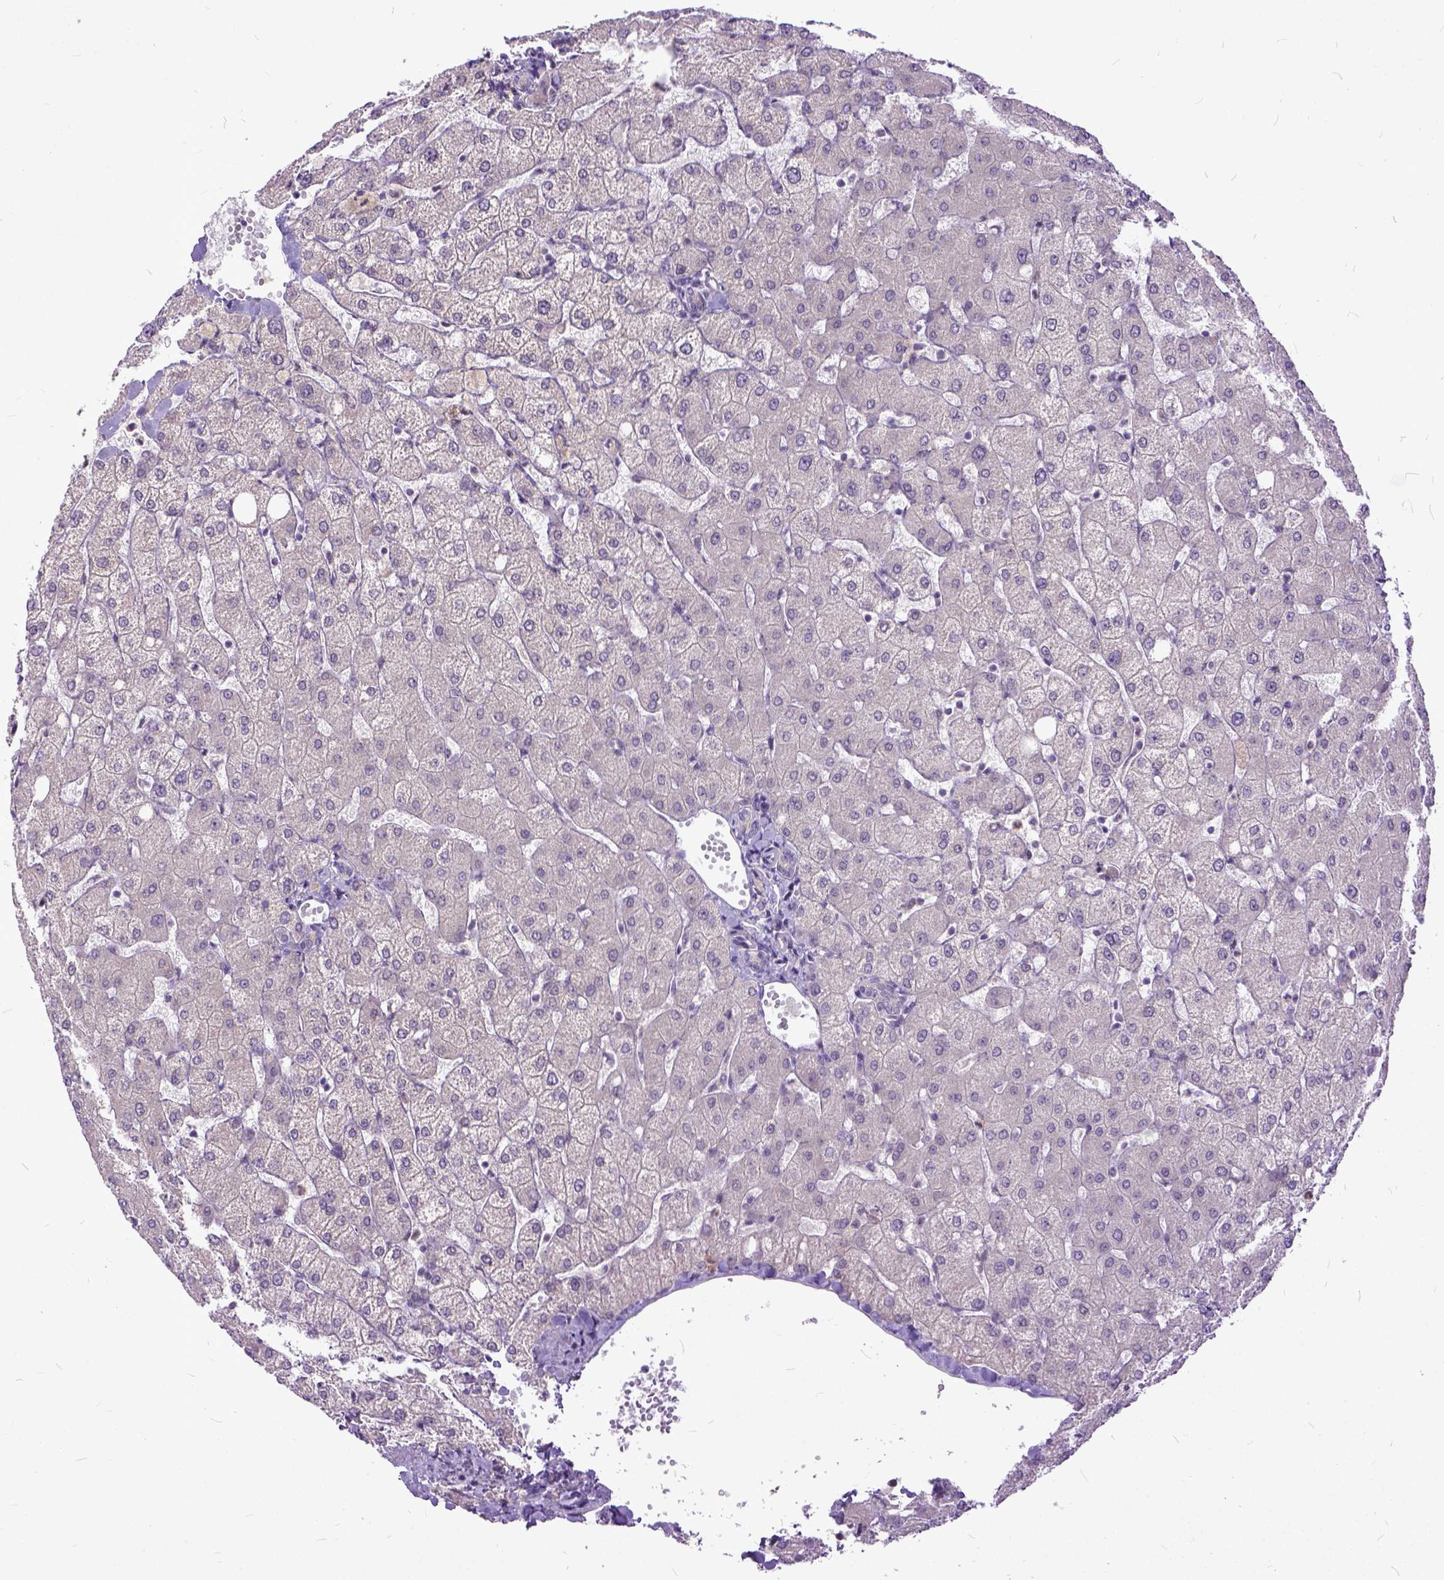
{"staining": {"intensity": "negative", "quantity": "none", "location": "none"}, "tissue": "liver", "cell_type": "Cholangiocytes", "image_type": "normal", "snomed": [{"axis": "morphology", "description": "Normal tissue, NOS"}, {"axis": "topography", "description": "Liver"}], "caption": "Human liver stained for a protein using IHC demonstrates no positivity in cholangiocytes.", "gene": "TCEAL7", "patient": {"sex": "female", "age": 54}}